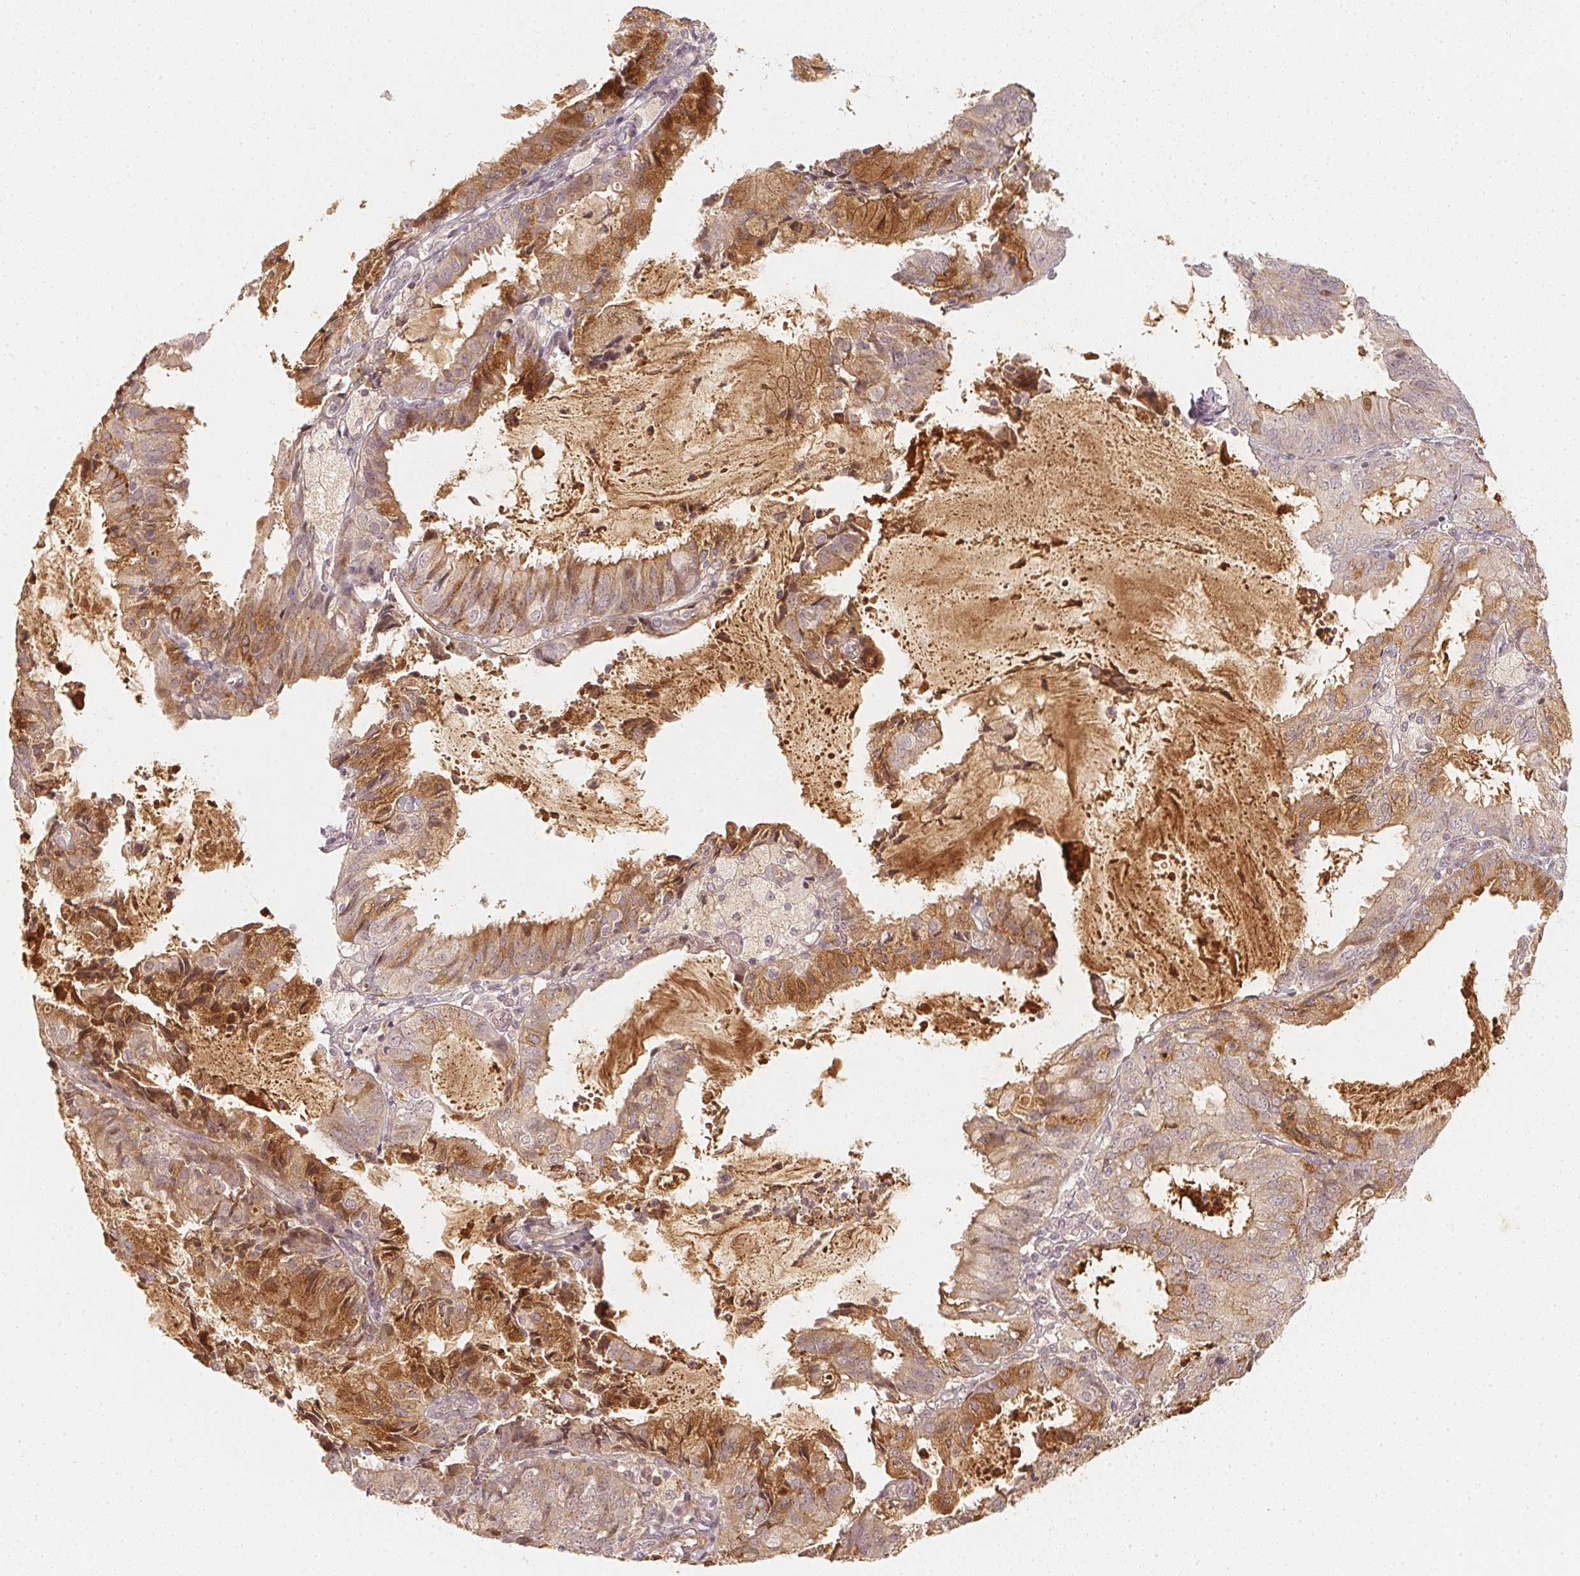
{"staining": {"intensity": "weak", "quantity": "25%-75%", "location": "cytoplasmic/membranous"}, "tissue": "endometrial cancer", "cell_type": "Tumor cells", "image_type": "cancer", "snomed": [{"axis": "morphology", "description": "Adenocarcinoma, NOS"}, {"axis": "topography", "description": "Endometrium"}], "caption": "The micrograph reveals staining of endometrial cancer (adenocarcinoma), revealing weak cytoplasmic/membranous protein positivity (brown color) within tumor cells.", "gene": "SERPINE1", "patient": {"sex": "female", "age": 57}}